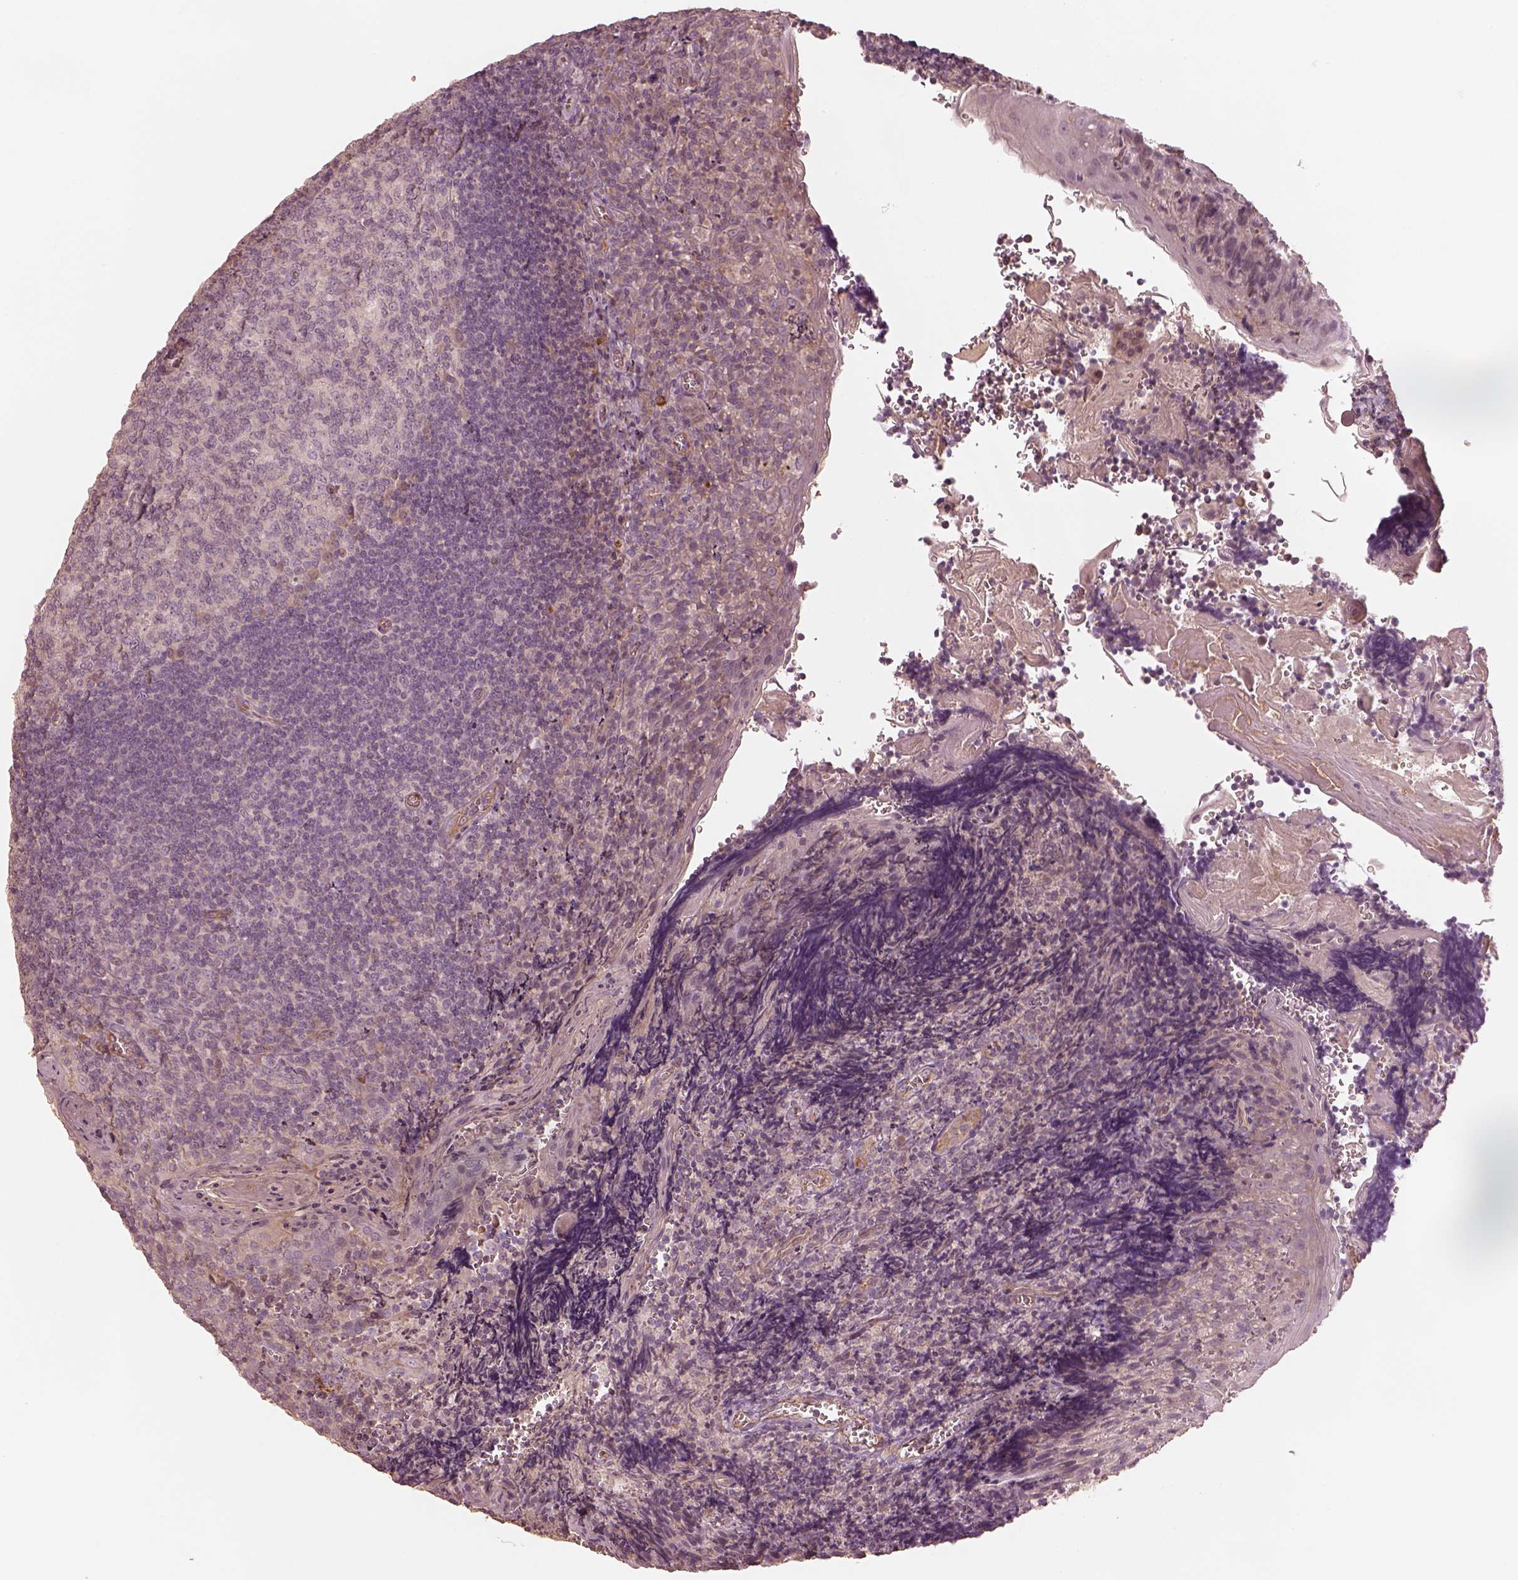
{"staining": {"intensity": "negative", "quantity": "none", "location": "none"}, "tissue": "tonsil", "cell_type": "Germinal center cells", "image_type": "normal", "snomed": [{"axis": "morphology", "description": "Normal tissue, NOS"}, {"axis": "morphology", "description": "Inflammation, NOS"}, {"axis": "topography", "description": "Tonsil"}], "caption": "An IHC micrograph of normal tonsil is shown. There is no staining in germinal center cells of tonsil.", "gene": "OTOGL", "patient": {"sex": "female", "age": 31}}